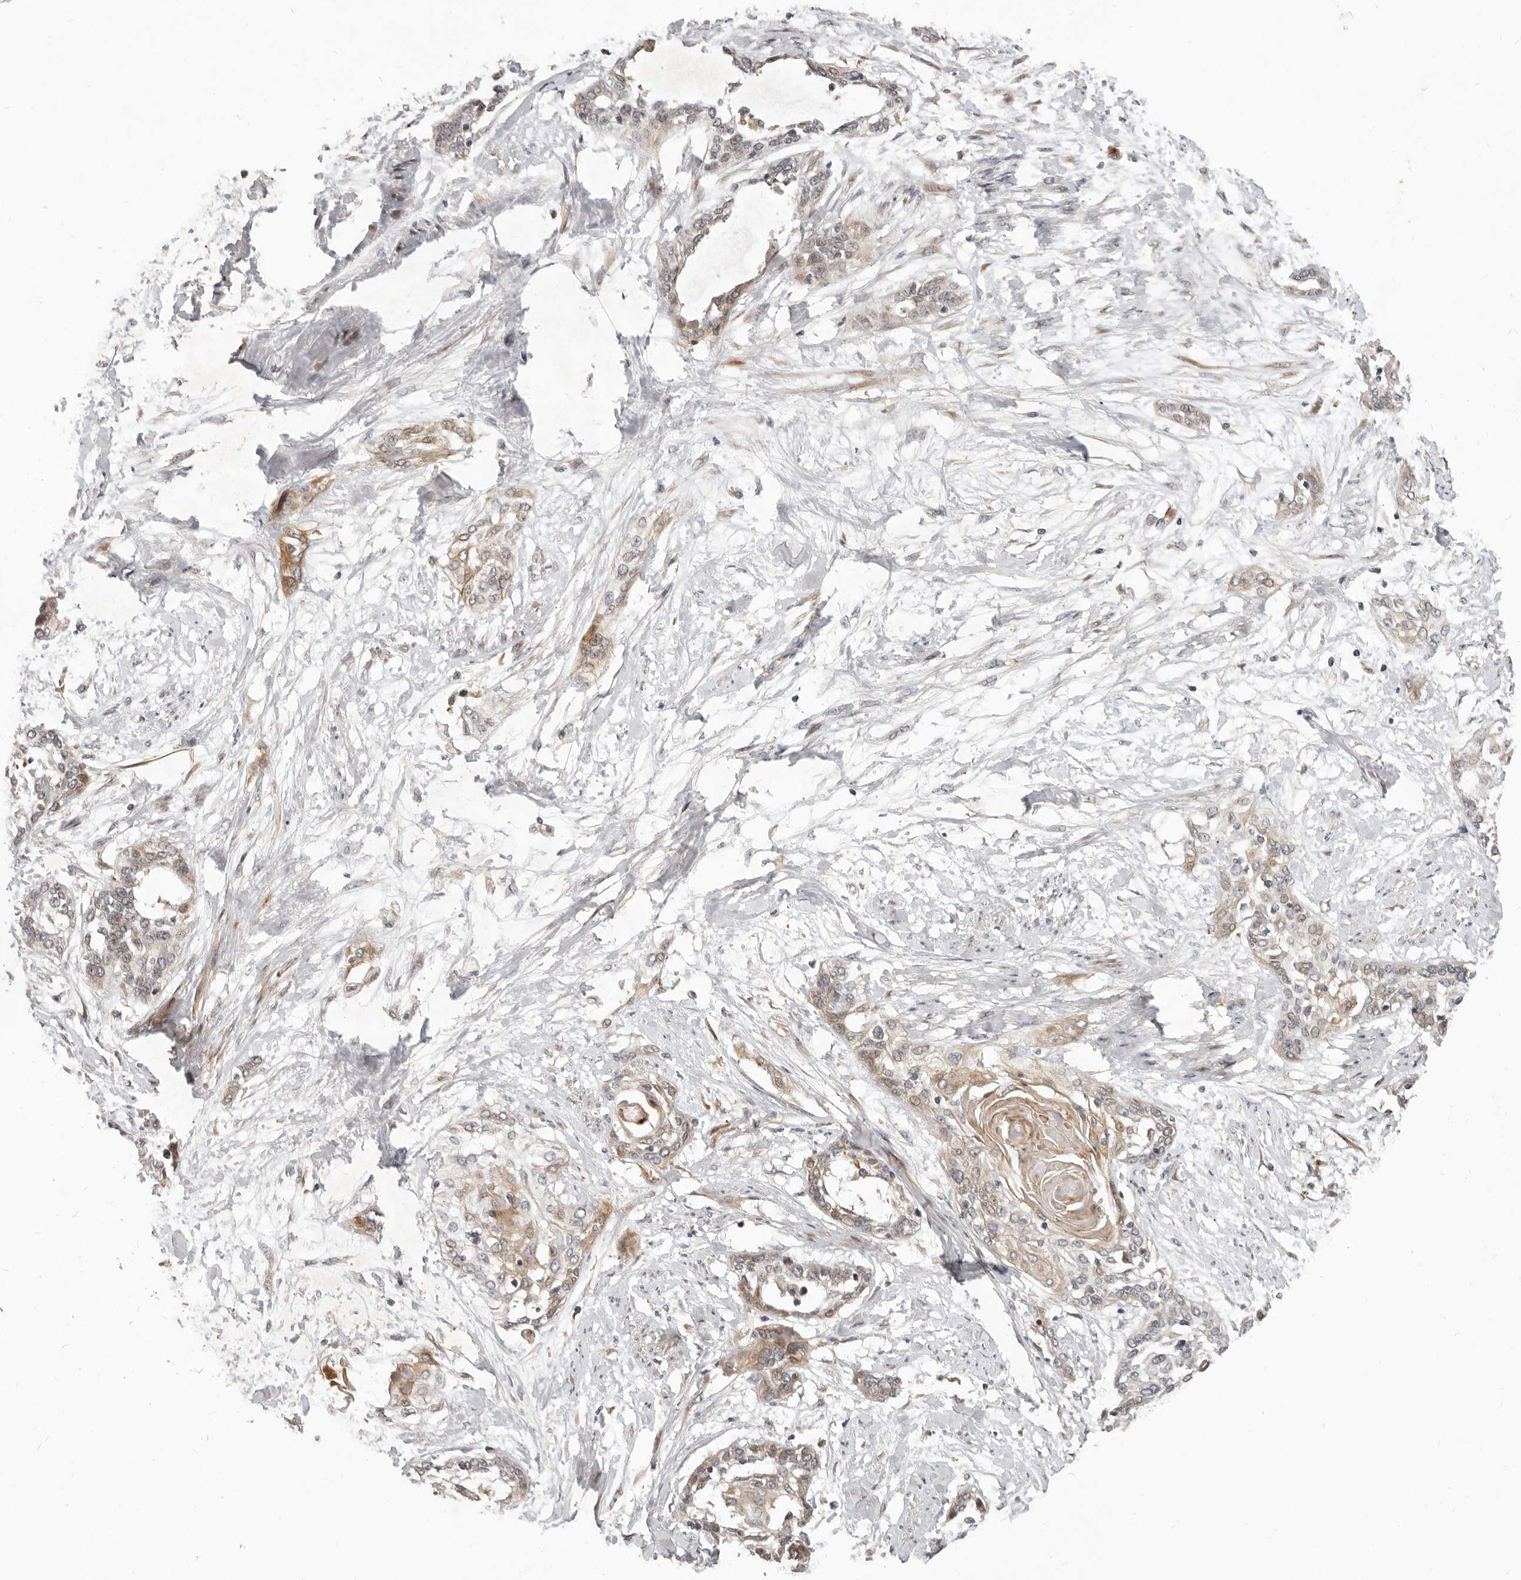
{"staining": {"intensity": "moderate", "quantity": ">75%", "location": "cytoplasmic/membranous"}, "tissue": "cervical cancer", "cell_type": "Tumor cells", "image_type": "cancer", "snomed": [{"axis": "morphology", "description": "Squamous cell carcinoma, NOS"}, {"axis": "topography", "description": "Cervix"}], "caption": "DAB immunohistochemical staining of squamous cell carcinoma (cervical) shows moderate cytoplasmic/membranous protein positivity in approximately >75% of tumor cells.", "gene": "NPY4R", "patient": {"sex": "female", "age": 57}}